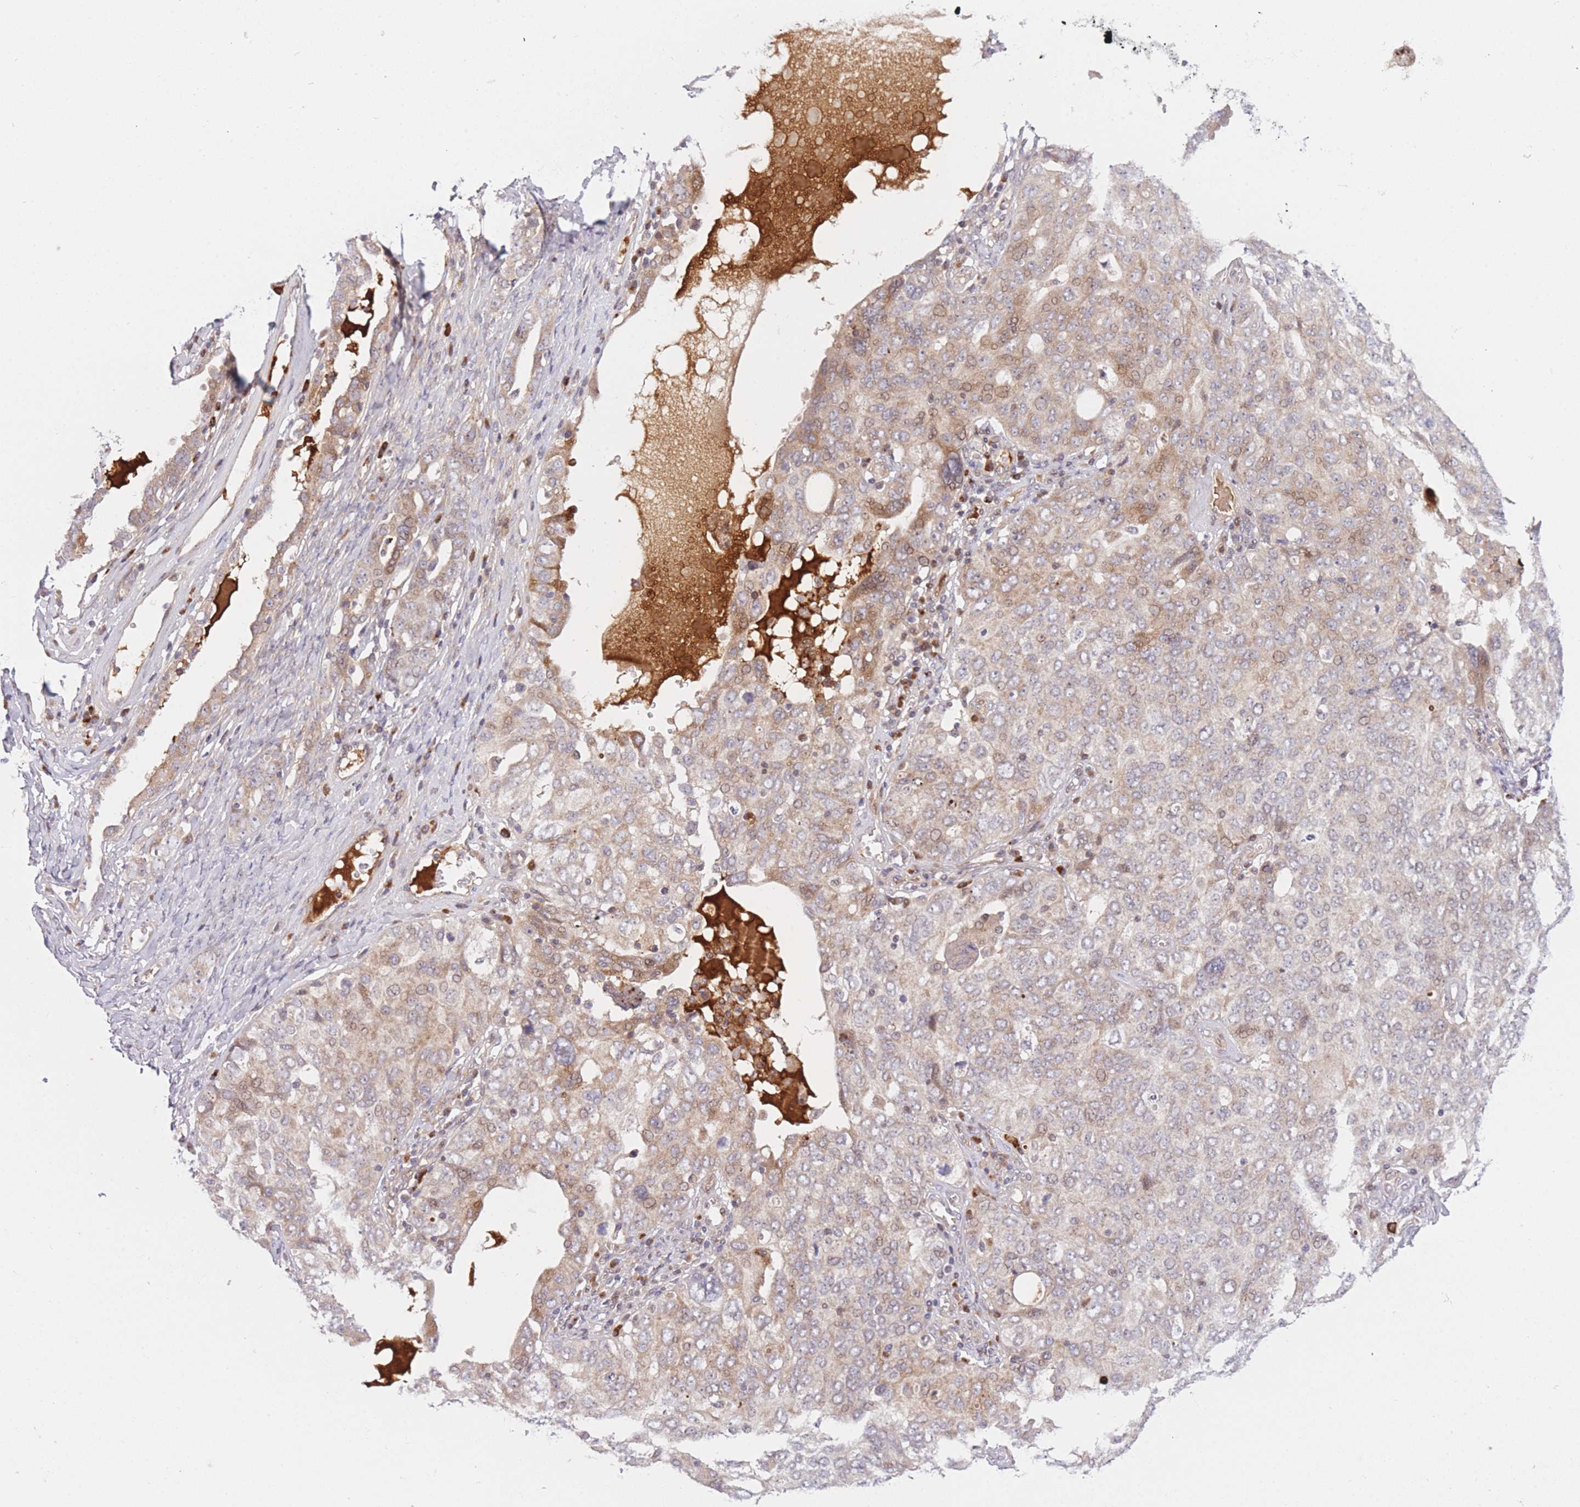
{"staining": {"intensity": "weak", "quantity": "25%-75%", "location": "cytoplasmic/membranous,nuclear"}, "tissue": "ovarian cancer", "cell_type": "Tumor cells", "image_type": "cancer", "snomed": [{"axis": "morphology", "description": "Carcinoma, endometroid"}, {"axis": "topography", "description": "Ovary"}], "caption": "Human ovarian cancer (endometroid carcinoma) stained with a brown dye demonstrates weak cytoplasmic/membranous and nuclear positive expression in about 25%-75% of tumor cells.", "gene": "CDC25B", "patient": {"sex": "female", "age": 62}}